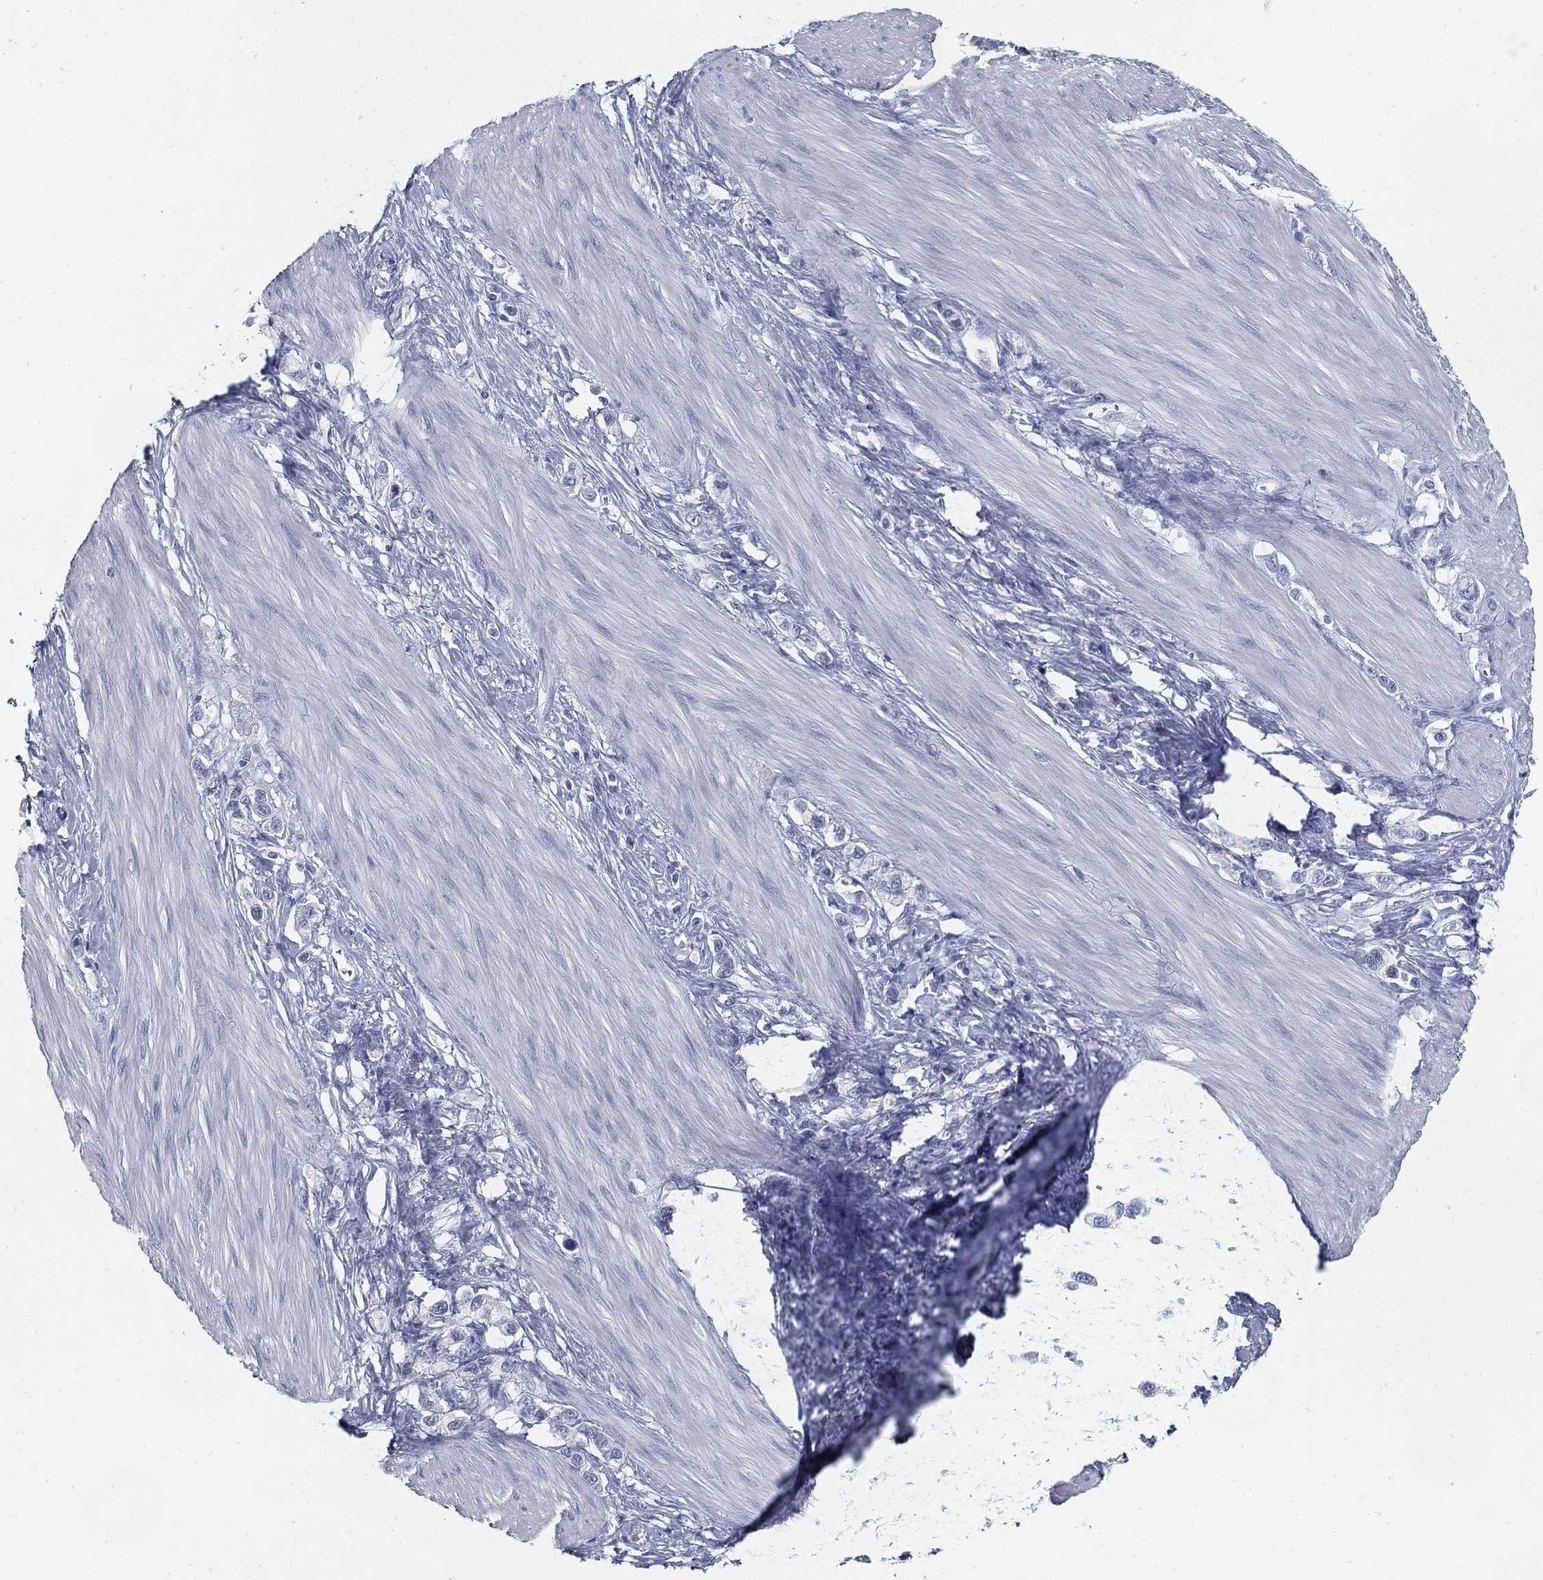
{"staining": {"intensity": "negative", "quantity": "none", "location": "none"}, "tissue": "stomach cancer", "cell_type": "Tumor cells", "image_type": "cancer", "snomed": [{"axis": "morphology", "description": "Normal tissue, NOS"}, {"axis": "morphology", "description": "Adenocarcinoma, NOS"}, {"axis": "morphology", "description": "Adenocarcinoma, High grade"}, {"axis": "topography", "description": "Stomach, upper"}, {"axis": "topography", "description": "Stomach"}], "caption": "Stomach cancer (high-grade adenocarcinoma) was stained to show a protein in brown. There is no significant positivity in tumor cells.", "gene": "KIF2C", "patient": {"sex": "female", "age": 65}}